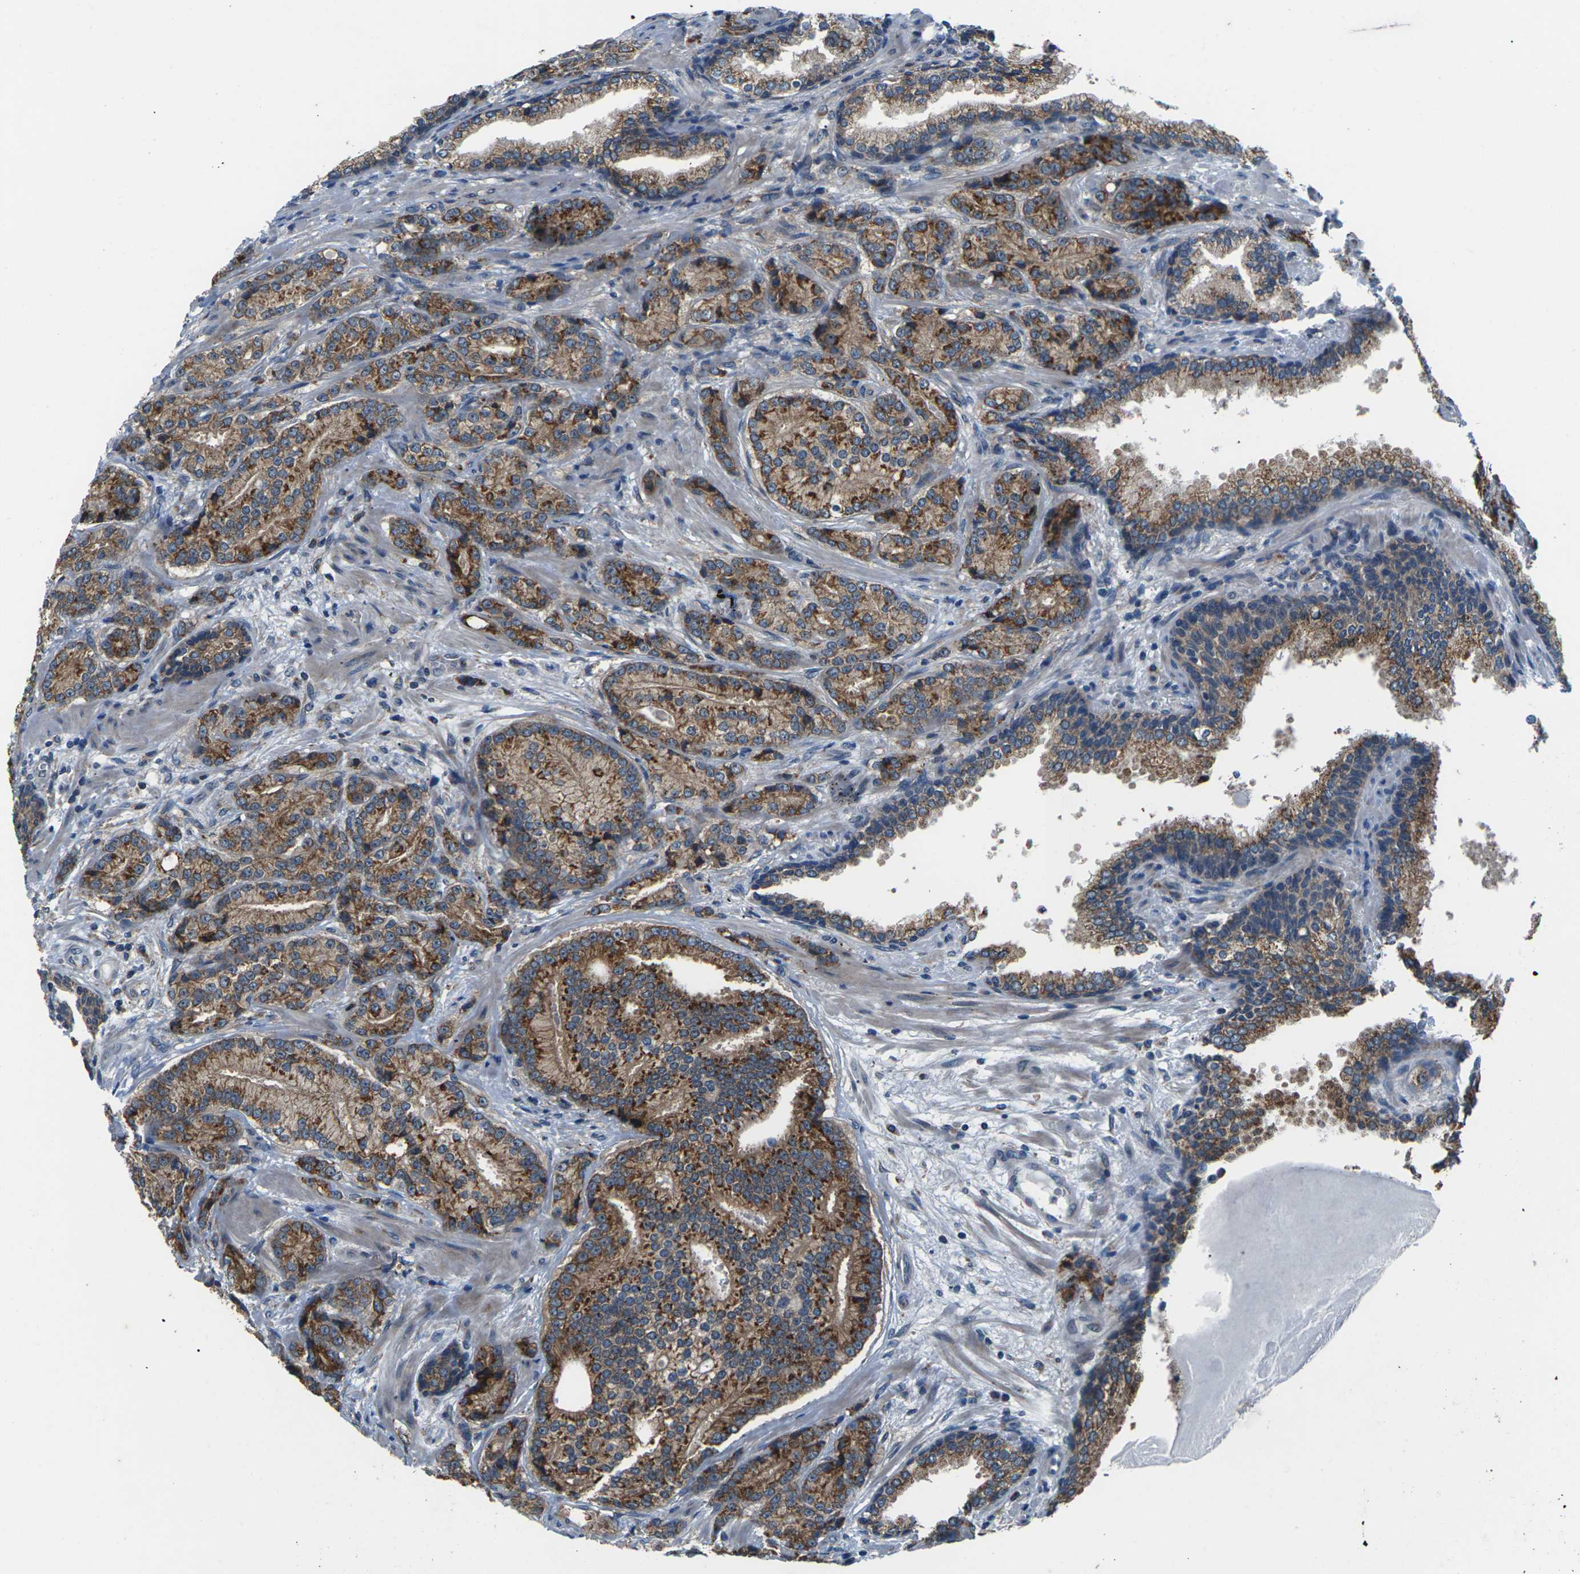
{"staining": {"intensity": "strong", "quantity": ">75%", "location": "cytoplasmic/membranous"}, "tissue": "prostate cancer", "cell_type": "Tumor cells", "image_type": "cancer", "snomed": [{"axis": "morphology", "description": "Adenocarcinoma, High grade"}, {"axis": "topography", "description": "Prostate"}], "caption": "There is high levels of strong cytoplasmic/membranous expression in tumor cells of prostate adenocarcinoma (high-grade), as demonstrated by immunohistochemical staining (brown color).", "gene": "GABRP", "patient": {"sex": "male", "age": 61}}